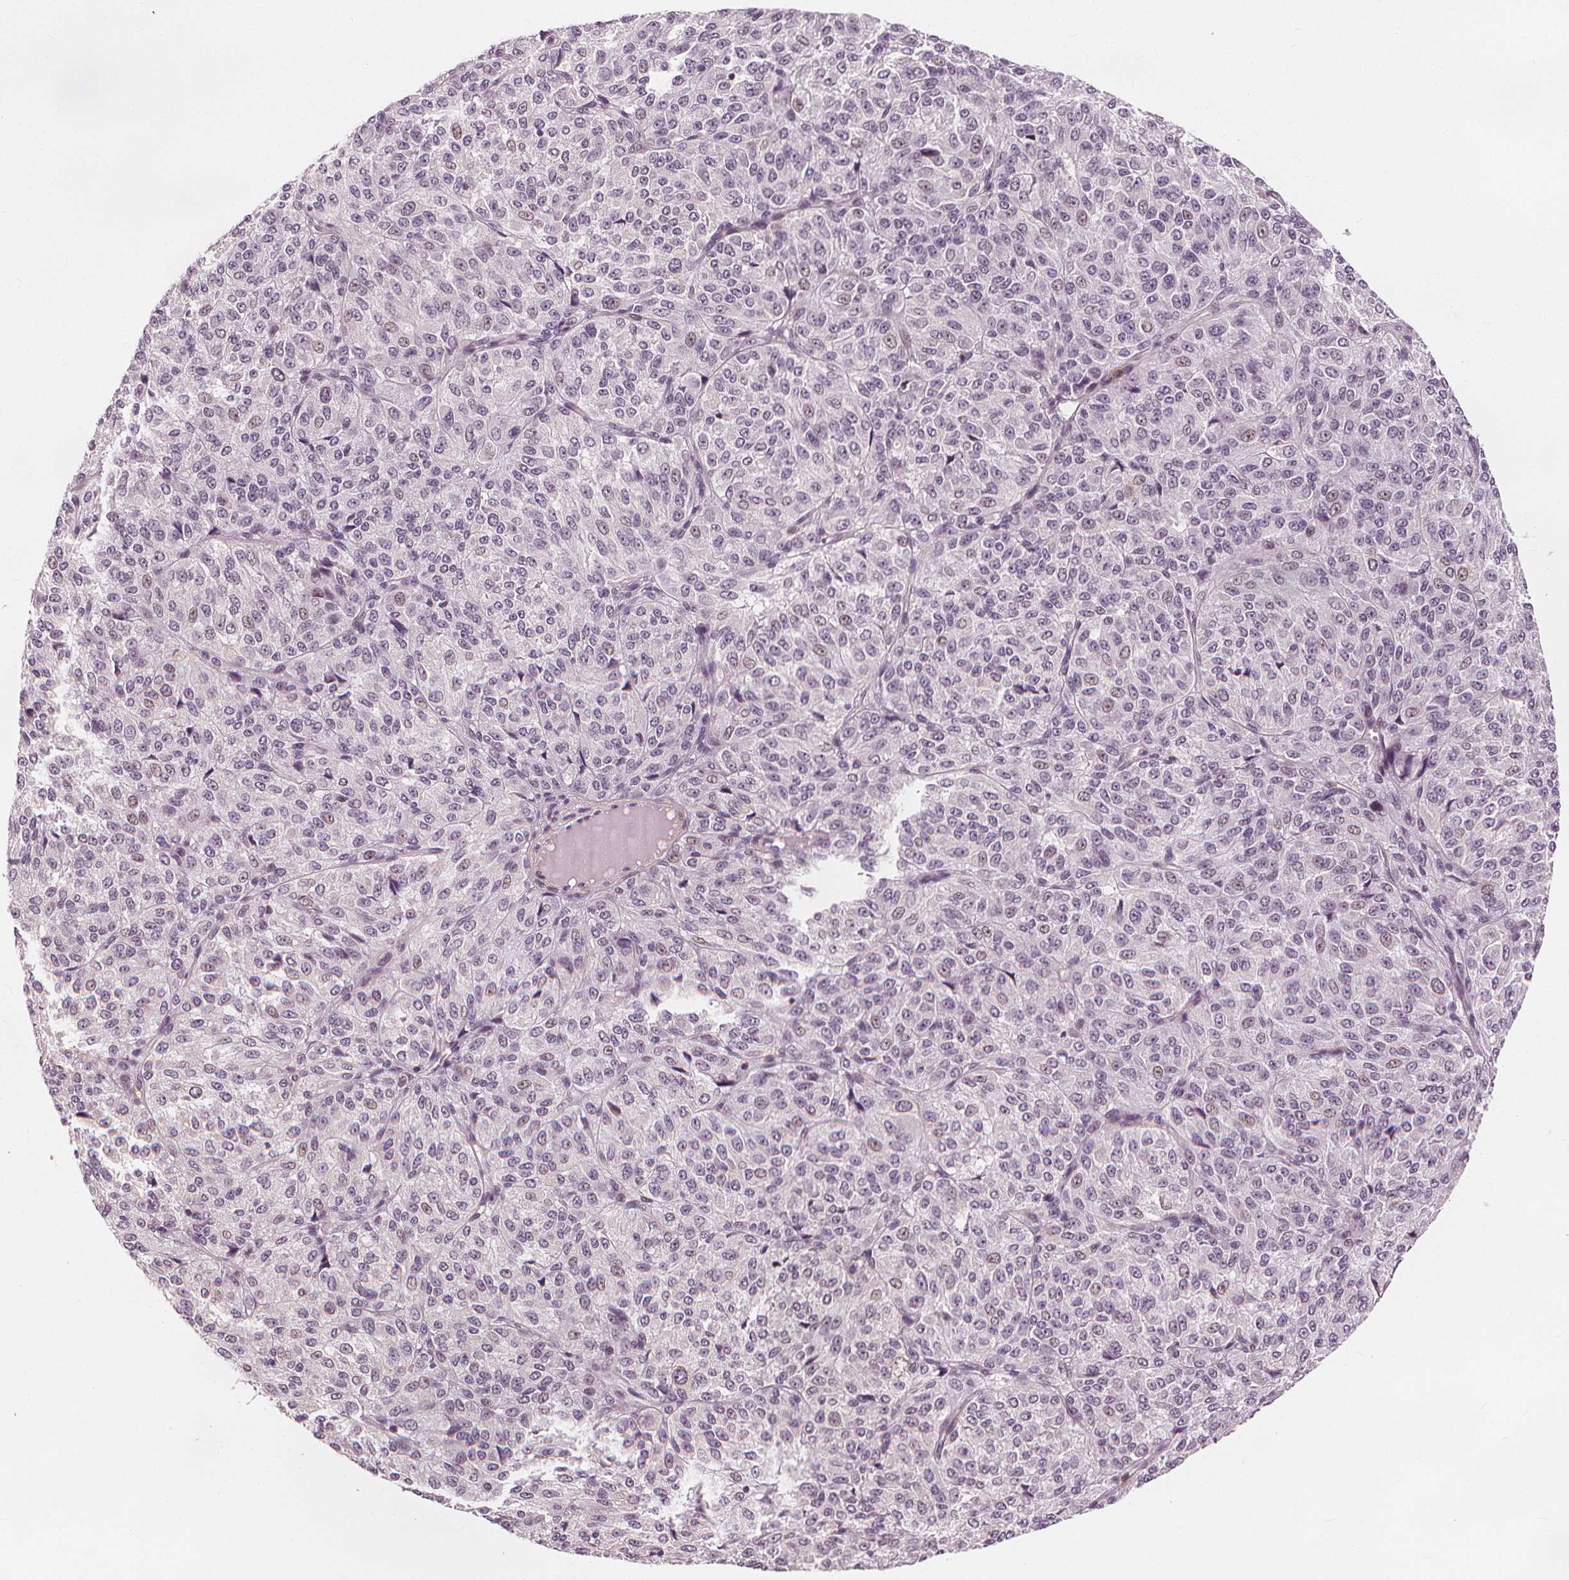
{"staining": {"intensity": "negative", "quantity": "none", "location": "none"}, "tissue": "melanoma", "cell_type": "Tumor cells", "image_type": "cancer", "snomed": [{"axis": "morphology", "description": "Malignant melanoma, Metastatic site"}, {"axis": "topography", "description": "Brain"}], "caption": "Immunohistochemistry (IHC) of human melanoma reveals no staining in tumor cells.", "gene": "SLC34A1", "patient": {"sex": "female", "age": 56}}